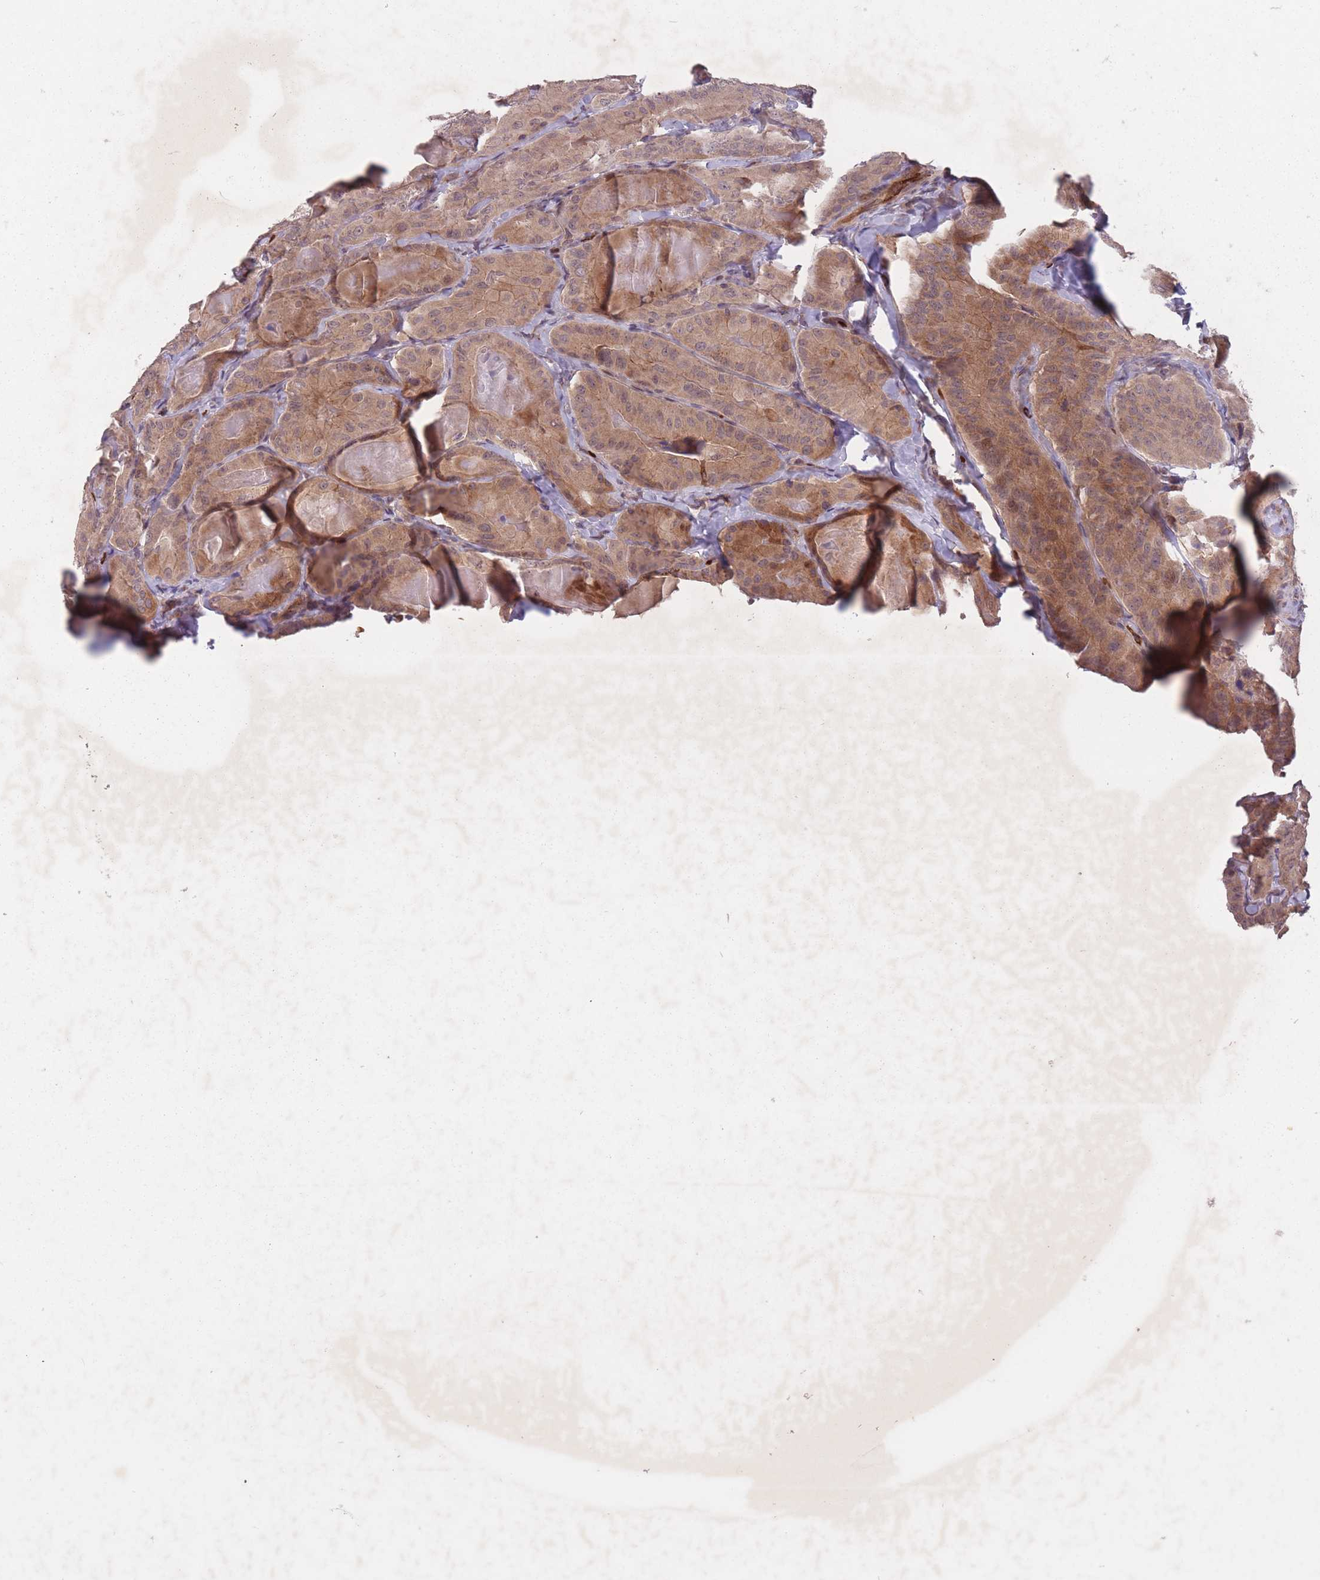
{"staining": {"intensity": "moderate", "quantity": "<25%", "location": "cytoplasmic/membranous"}, "tissue": "thyroid cancer", "cell_type": "Tumor cells", "image_type": "cancer", "snomed": [{"axis": "morphology", "description": "Papillary adenocarcinoma, NOS"}, {"axis": "topography", "description": "Thyroid gland"}], "caption": "Immunohistochemical staining of human thyroid cancer exhibits low levels of moderate cytoplasmic/membranous positivity in approximately <25% of tumor cells.", "gene": "SECTM1", "patient": {"sex": "female", "age": 68}}